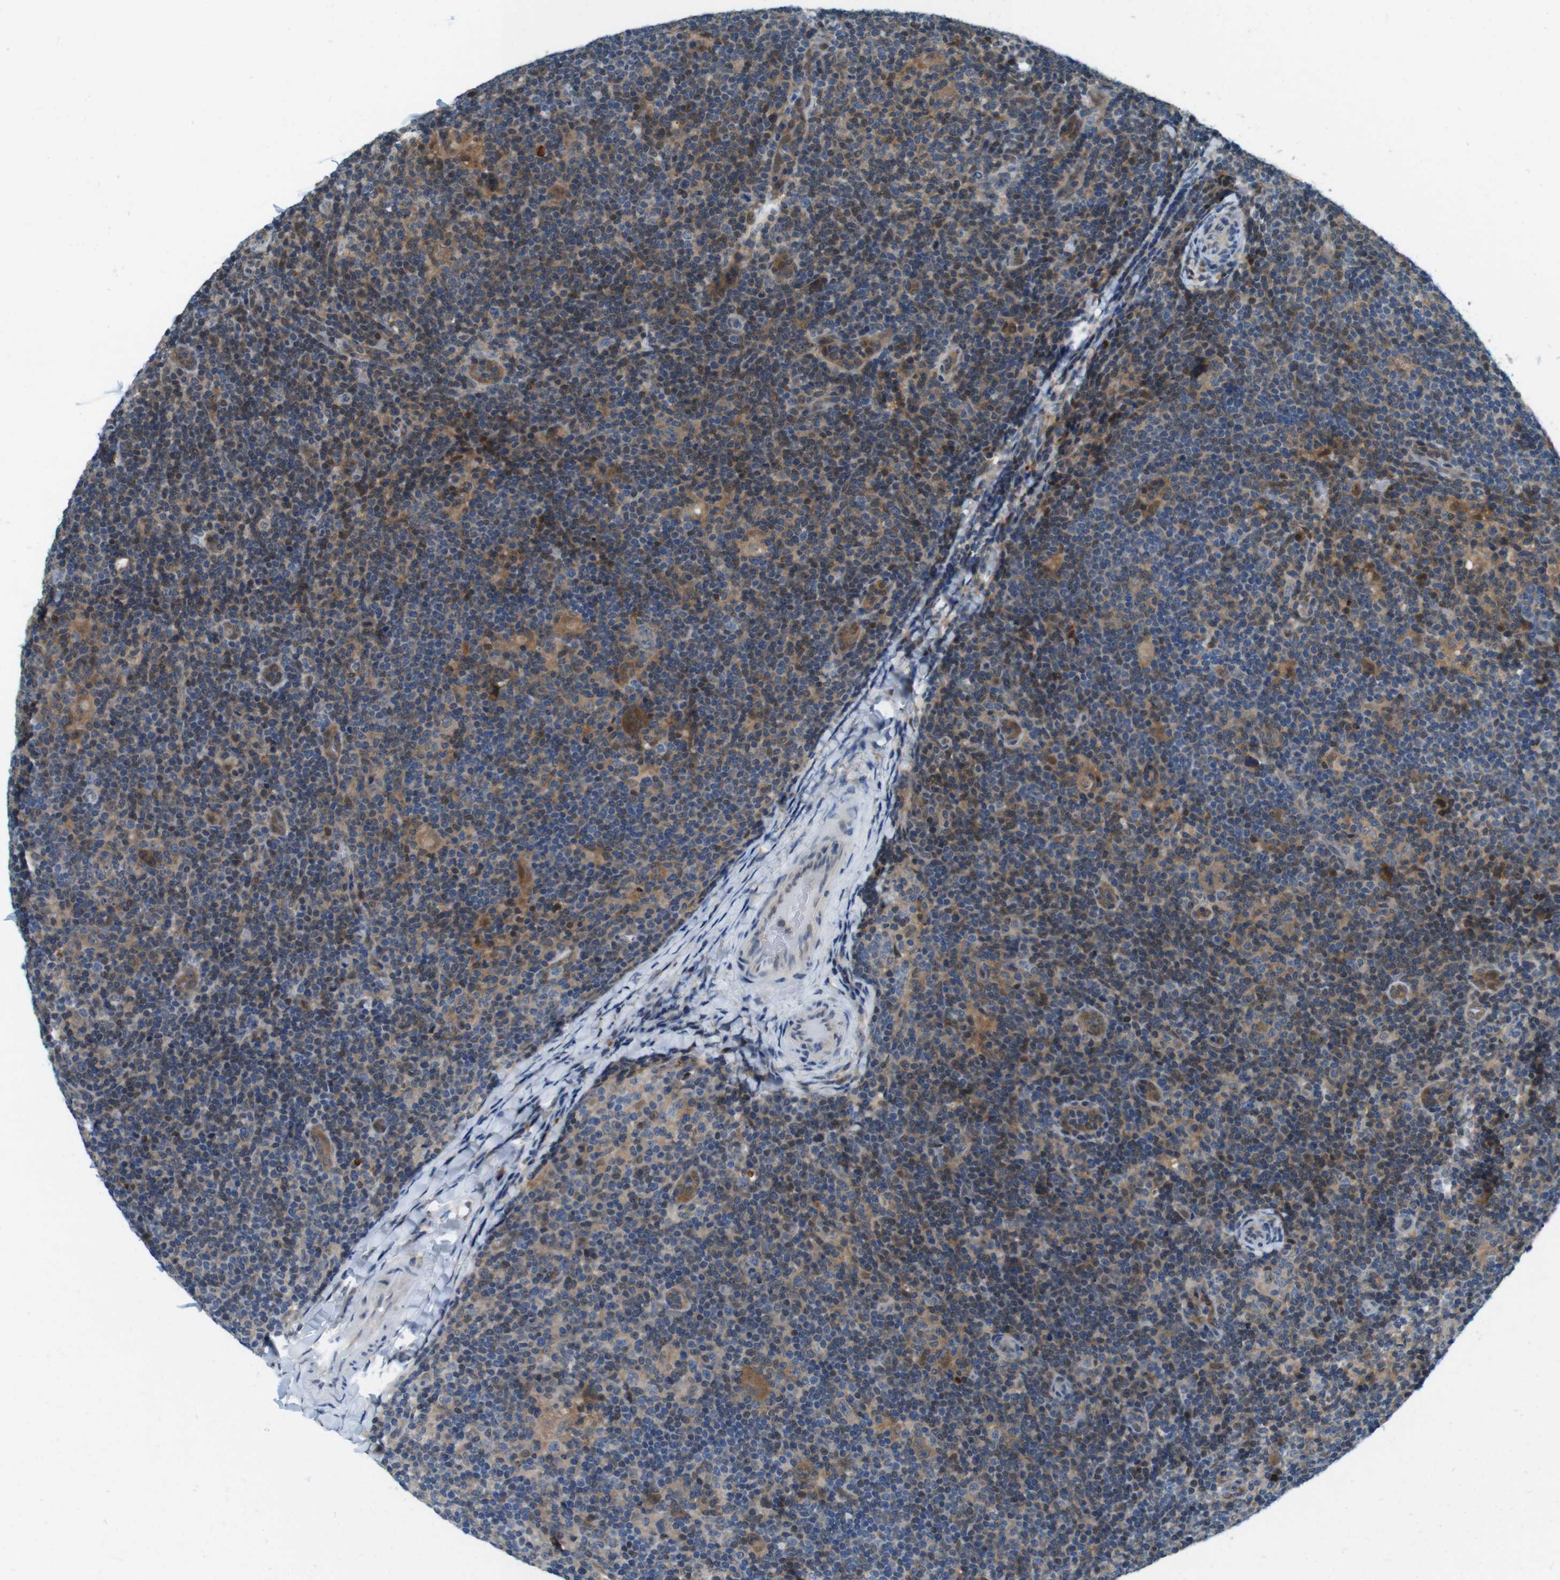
{"staining": {"intensity": "weak", "quantity": "25%-75%", "location": "cytoplasmic/membranous"}, "tissue": "lymphoma", "cell_type": "Tumor cells", "image_type": "cancer", "snomed": [{"axis": "morphology", "description": "Hodgkin's disease, NOS"}, {"axis": "topography", "description": "Lymph node"}], "caption": "Lymphoma stained with a protein marker reveals weak staining in tumor cells.", "gene": "LRP5", "patient": {"sex": "female", "age": 57}}